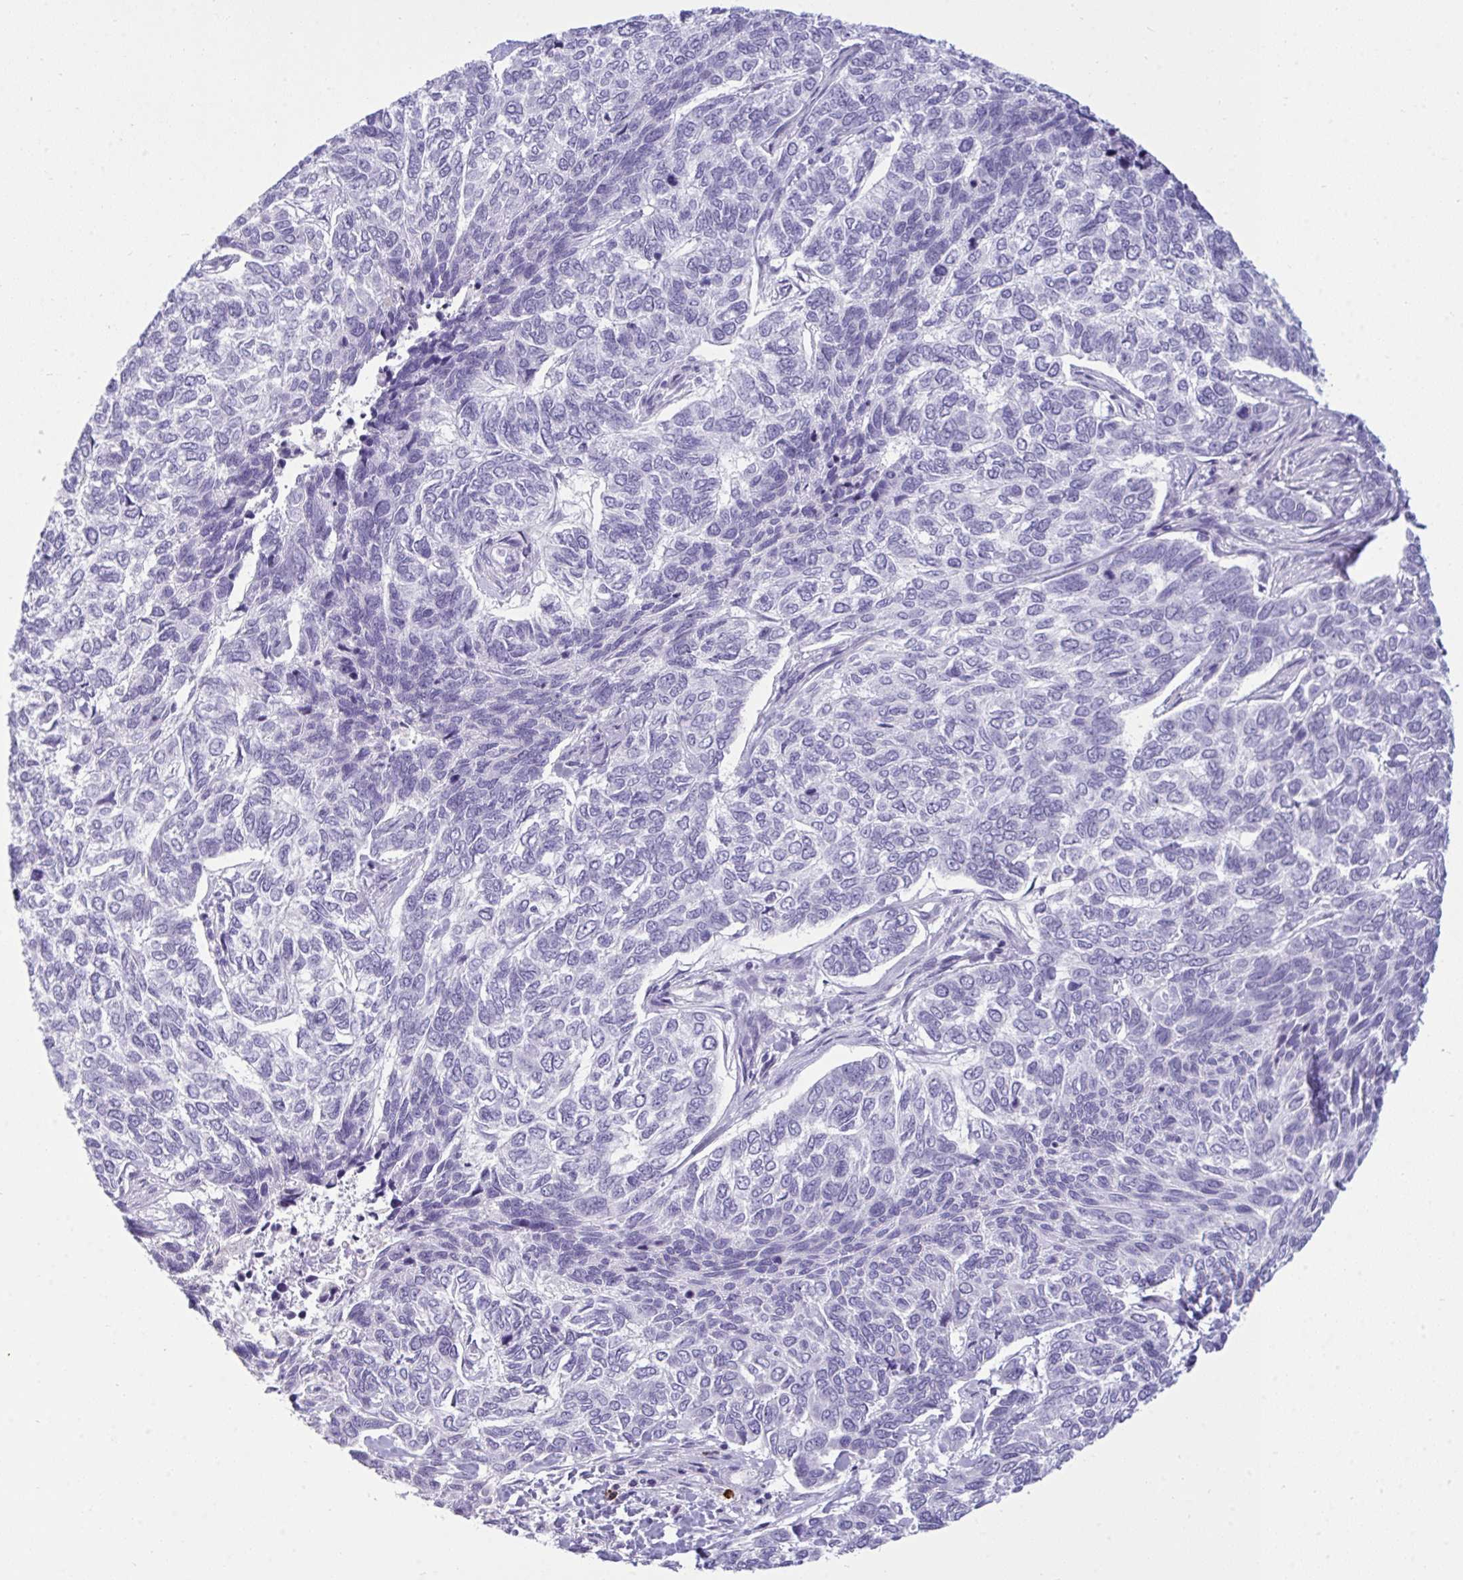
{"staining": {"intensity": "negative", "quantity": "none", "location": "none"}, "tissue": "skin cancer", "cell_type": "Tumor cells", "image_type": "cancer", "snomed": [{"axis": "morphology", "description": "Basal cell carcinoma"}, {"axis": "topography", "description": "Skin"}], "caption": "A photomicrograph of basal cell carcinoma (skin) stained for a protein reveals no brown staining in tumor cells. (DAB immunohistochemistry (IHC), high magnification).", "gene": "ARHGAP42", "patient": {"sex": "female", "age": 65}}